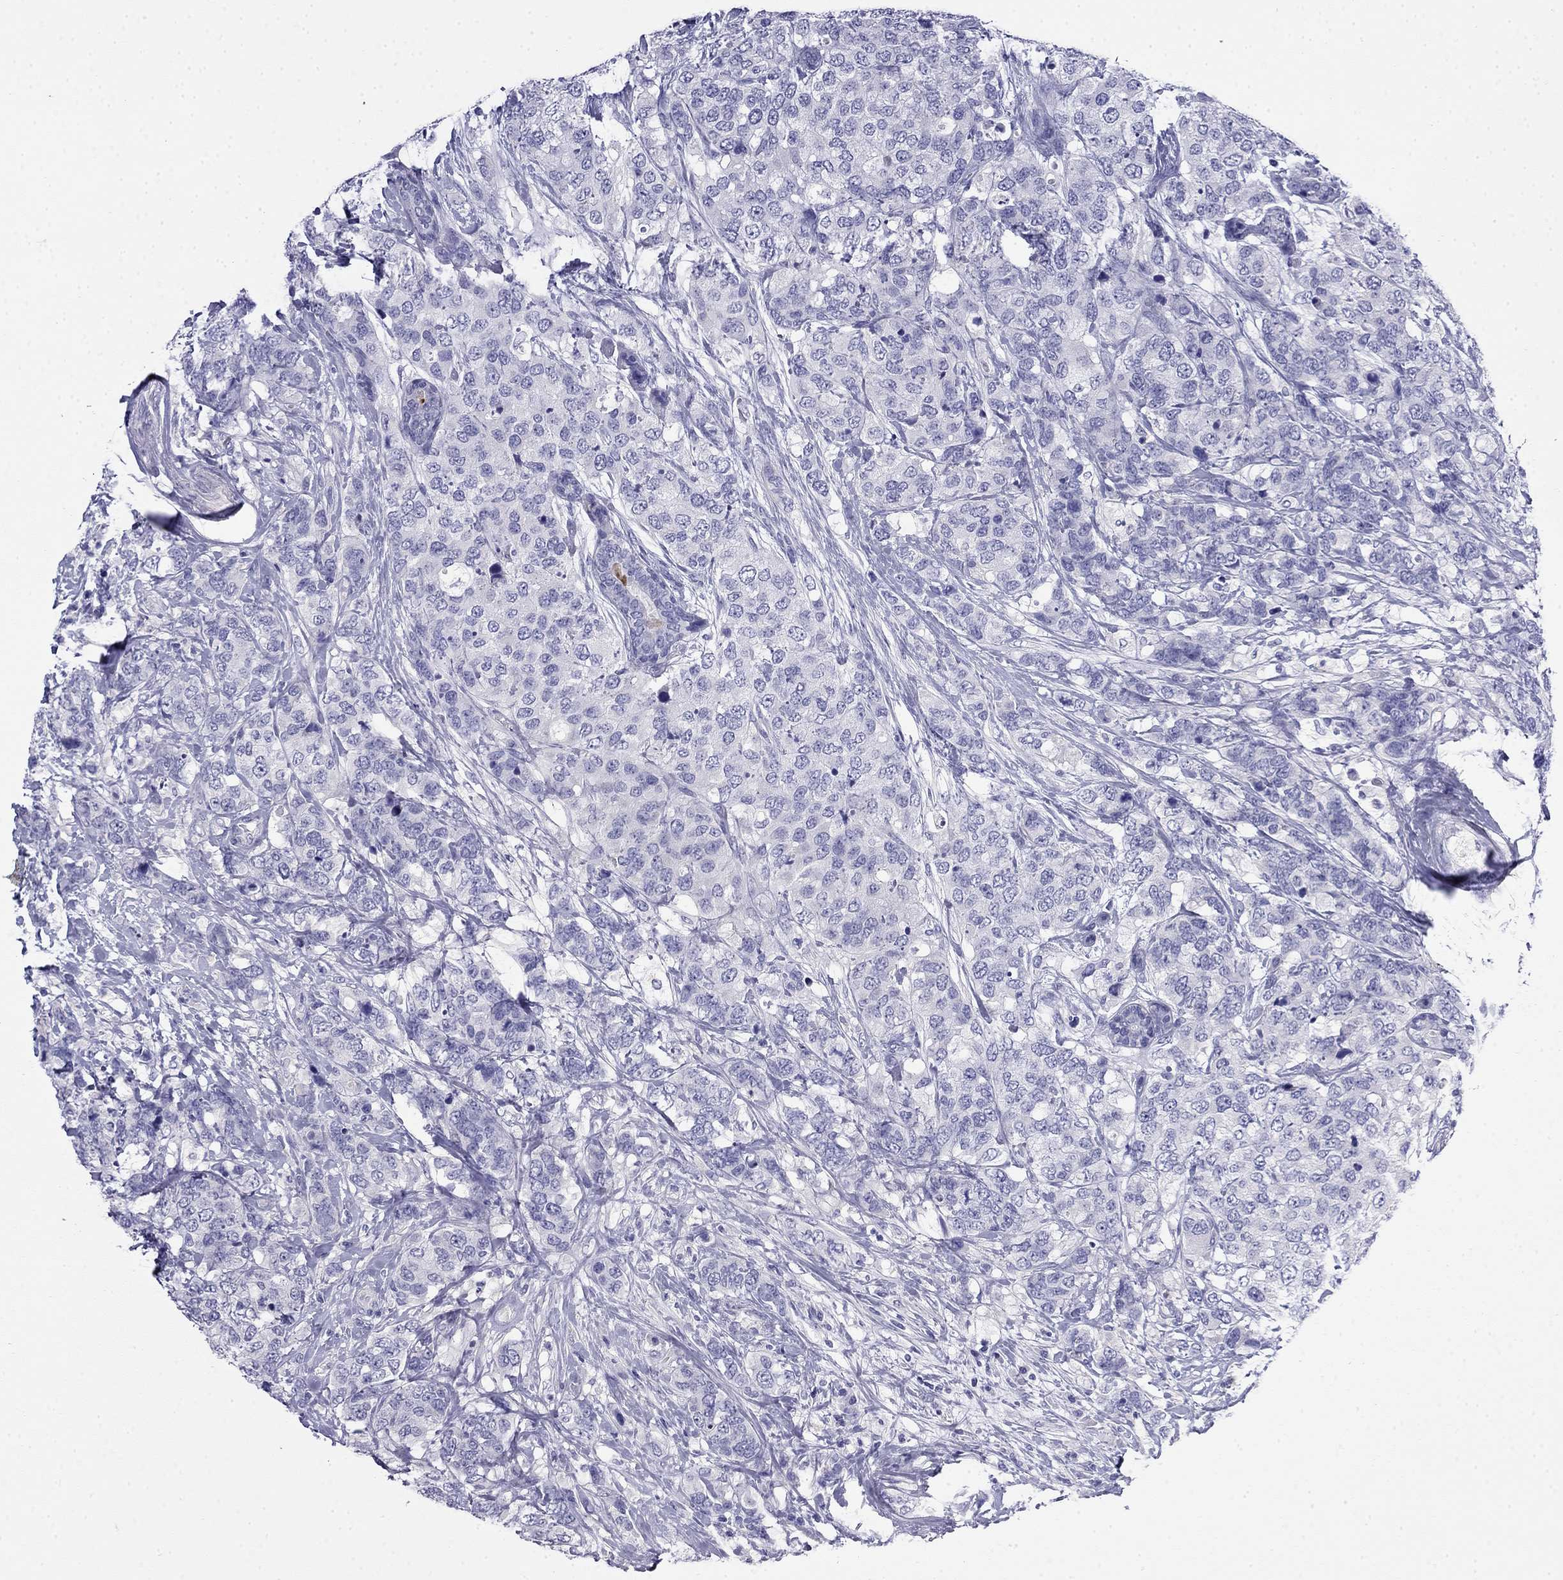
{"staining": {"intensity": "negative", "quantity": "none", "location": "none"}, "tissue": "breast cancer", "cell_type": "Tumor cells", "image_type": "cancer", "snomed": [{"axis": "morphology", "description": "Lobular carcinoma"}, {"axis": "topography", "description": "Breast"}], "caption": "This is a photomicrograph of immunohistochemistry (IHC) staining of breast cancer, which shows no staining in tumor cells.", "gene": "MYO15A", "patient": {"sex": "female", "age": 59}}